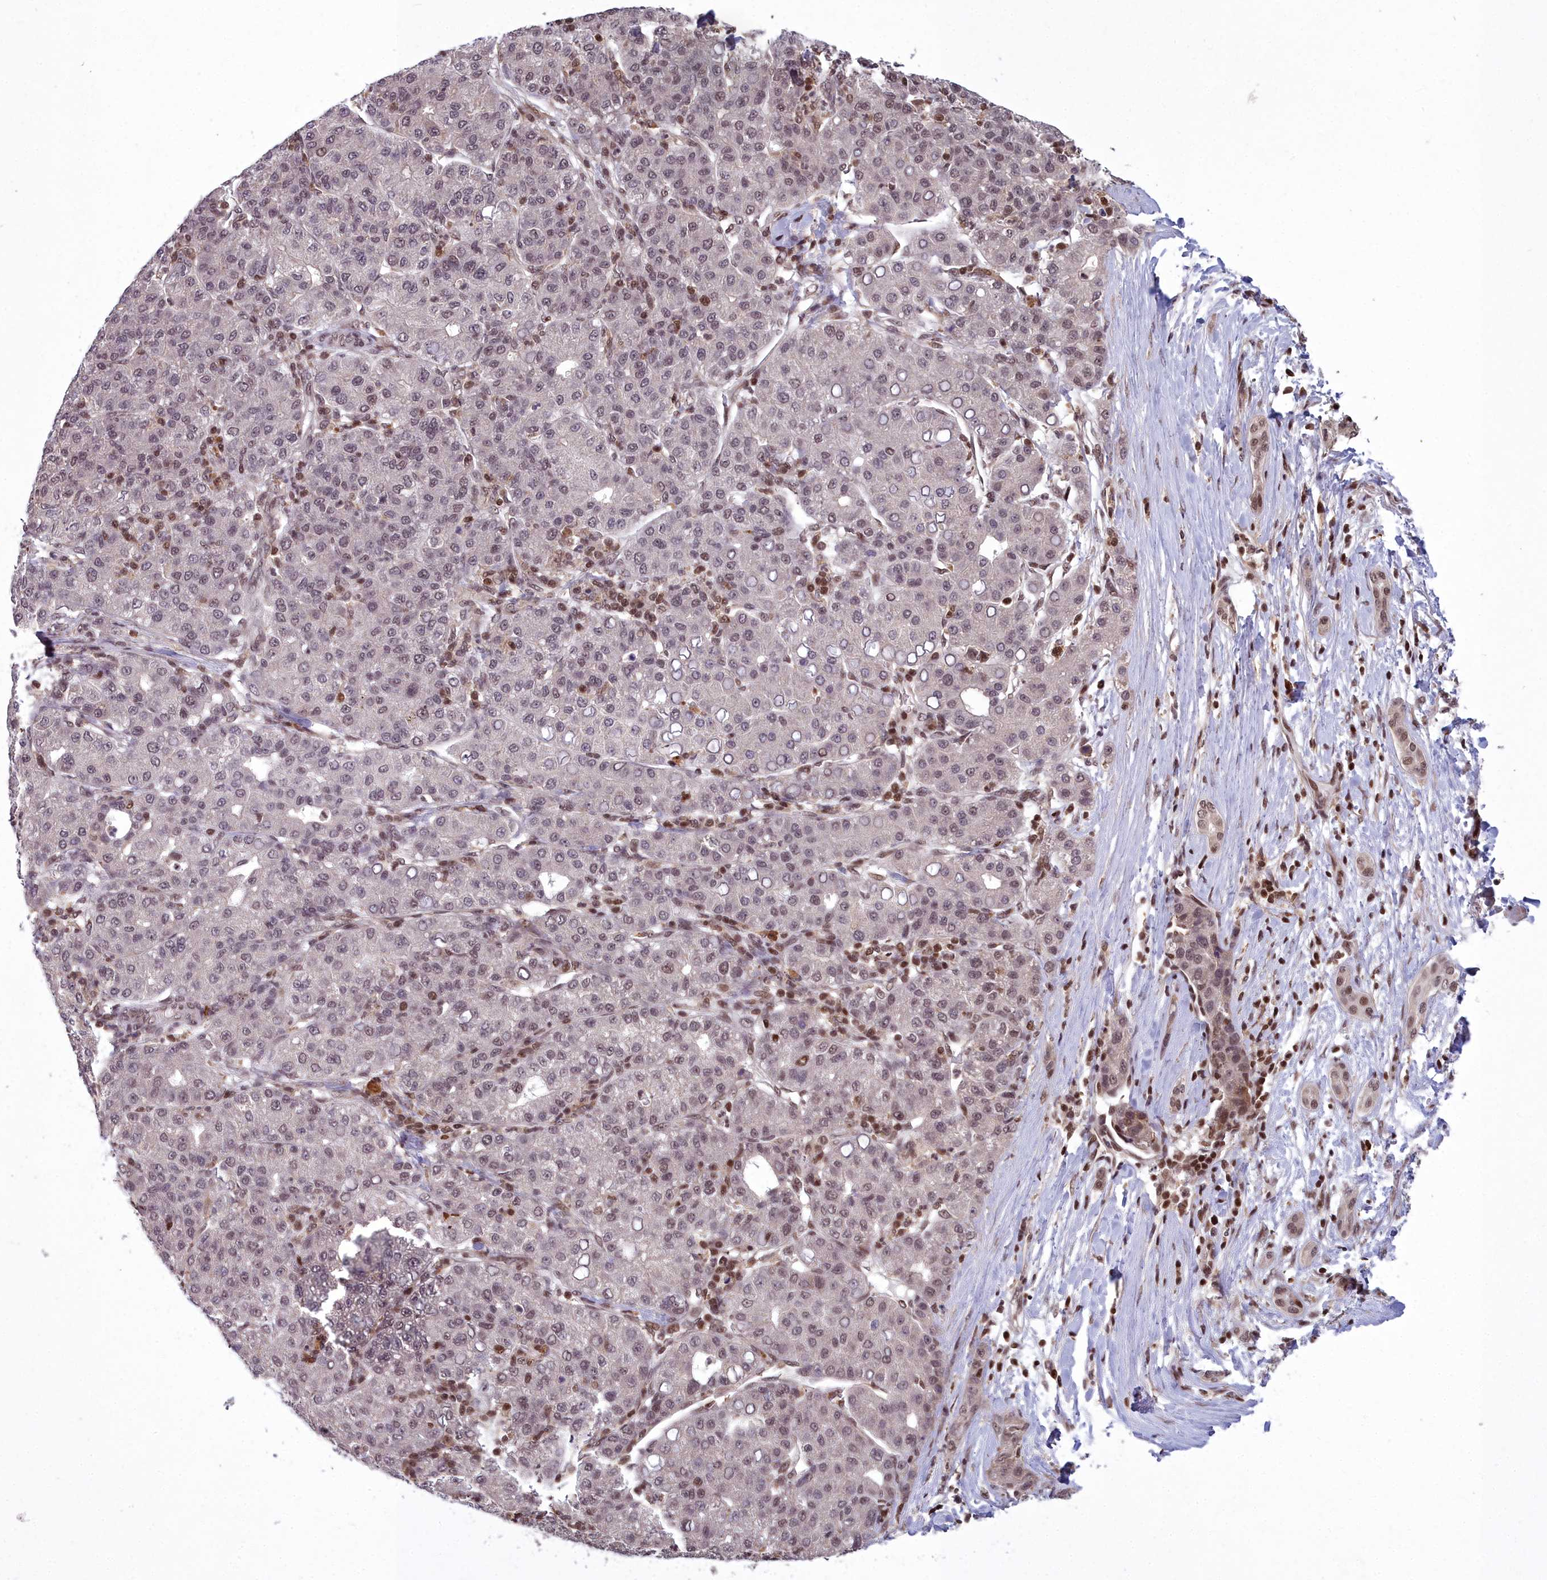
{"staining": {"intensity": "moderate", "quantity": "25%-75%", "location": "nuclear"}, "tissue": "liver cancer", "cell_type": "Tumor cells", "image_type": "cancer", "snomed": [{"axis": "morphology", "description": "Carcinoma, Hepatocellular, NOS"}, {"axis": "topography", "description": "Liver"}], "caption": "This is an image of immunohistochemistry staining of liver hepatocellular carcinoma, which shows moderate staining in the nuclear of tumor cells.", "gene": "GMEB1", "patient": {"sex": "male", "age": 65}}